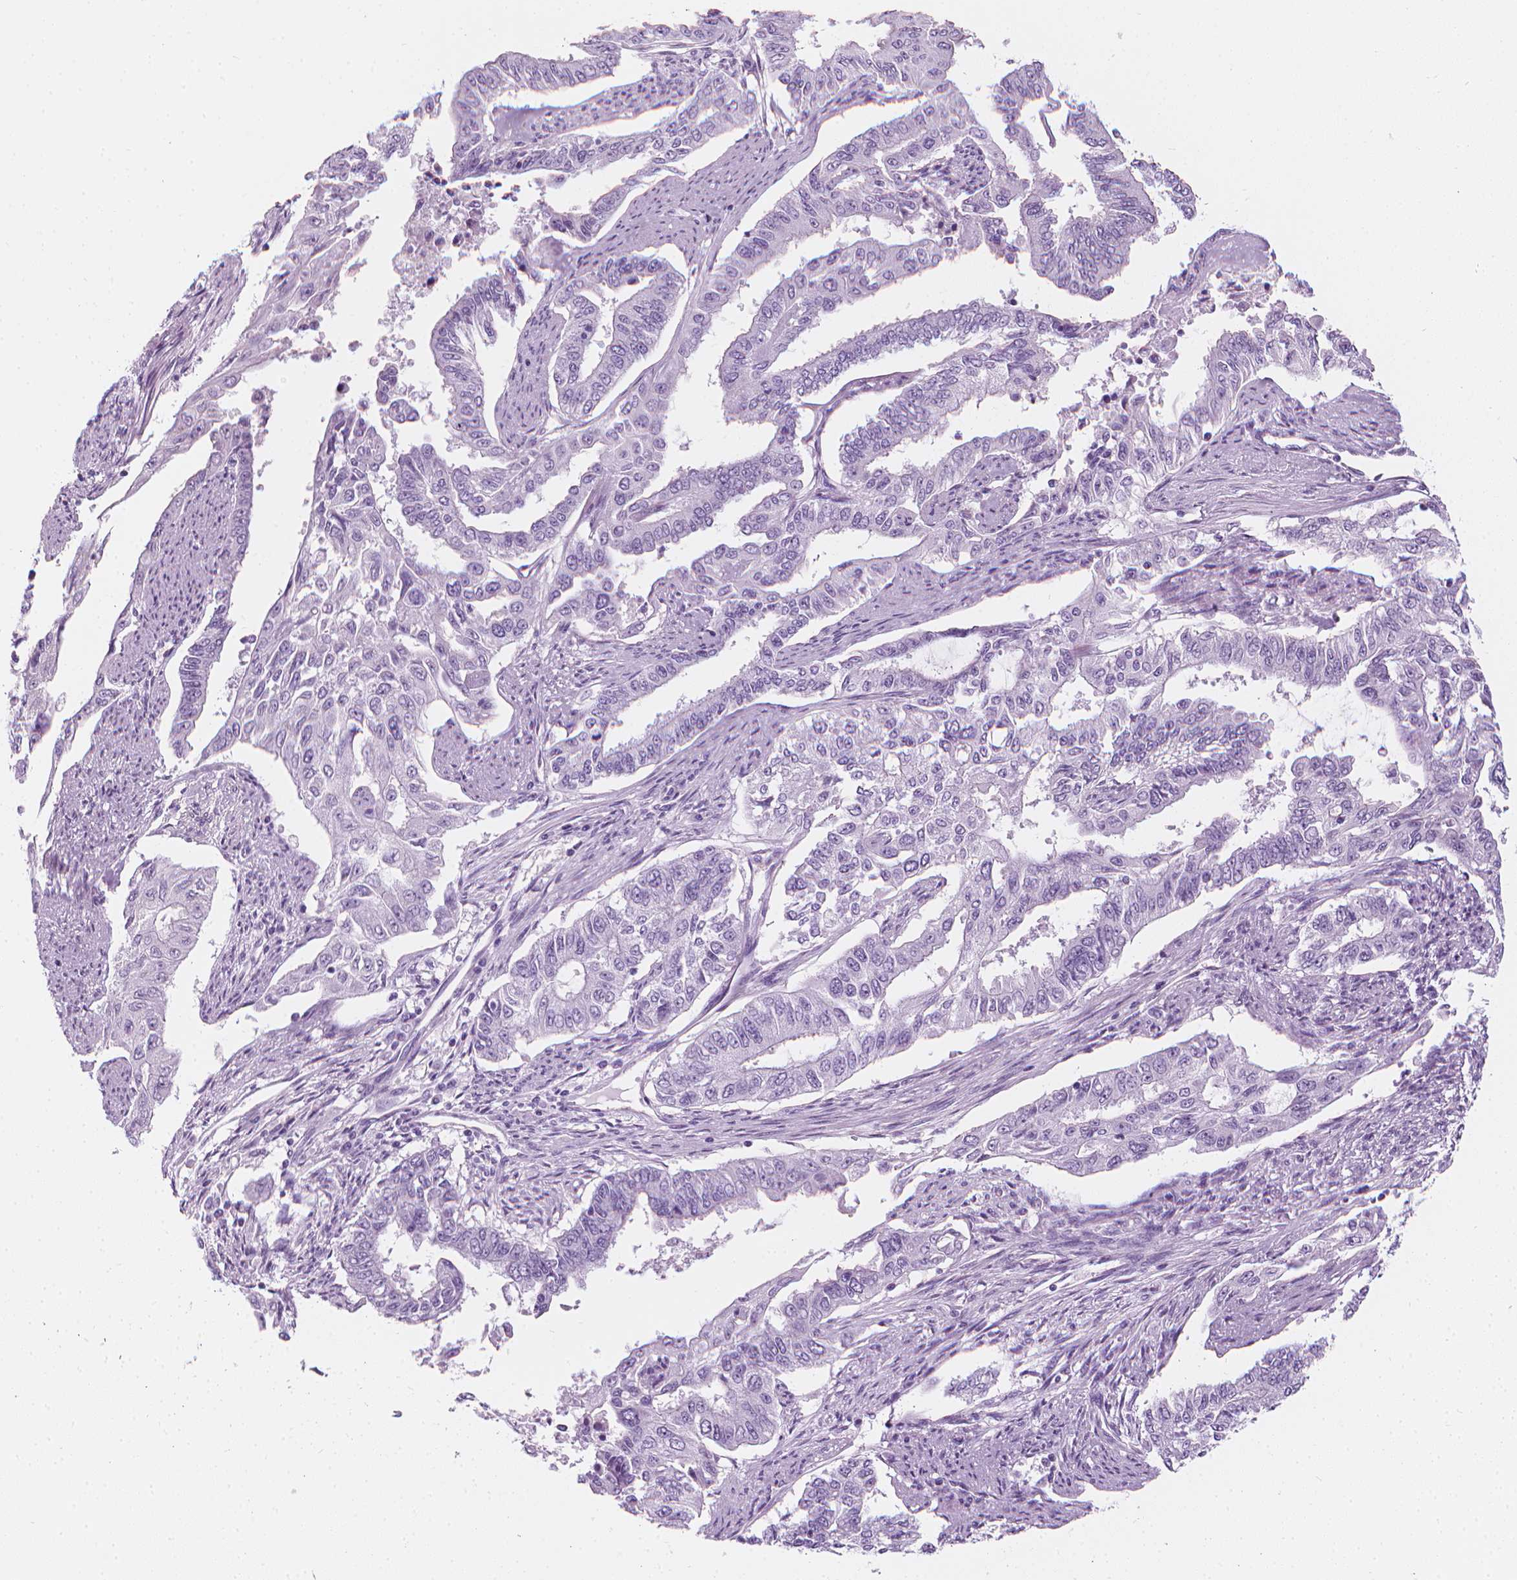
{"staining": {"intensity": "negative", "quantity": "none", "location": "none"}, "tissue": "endometrial cancer", "cell_type": "Tumor cells", "image_type": "cancer", "snomed": [{"axis": "morphology", "description": "Adenocarcinoma, NOS"}, {"axis": "topography", "description": "Uterus"}], "caption": "DAB immunohistochemical staining of human endometrial cancer (adenocarcinoma) demonstrates no significant expression in tumor cells. Nuclei are stained in blue.", "gene": "SCG3", "patient": {"sex": "female", "age": 59}}